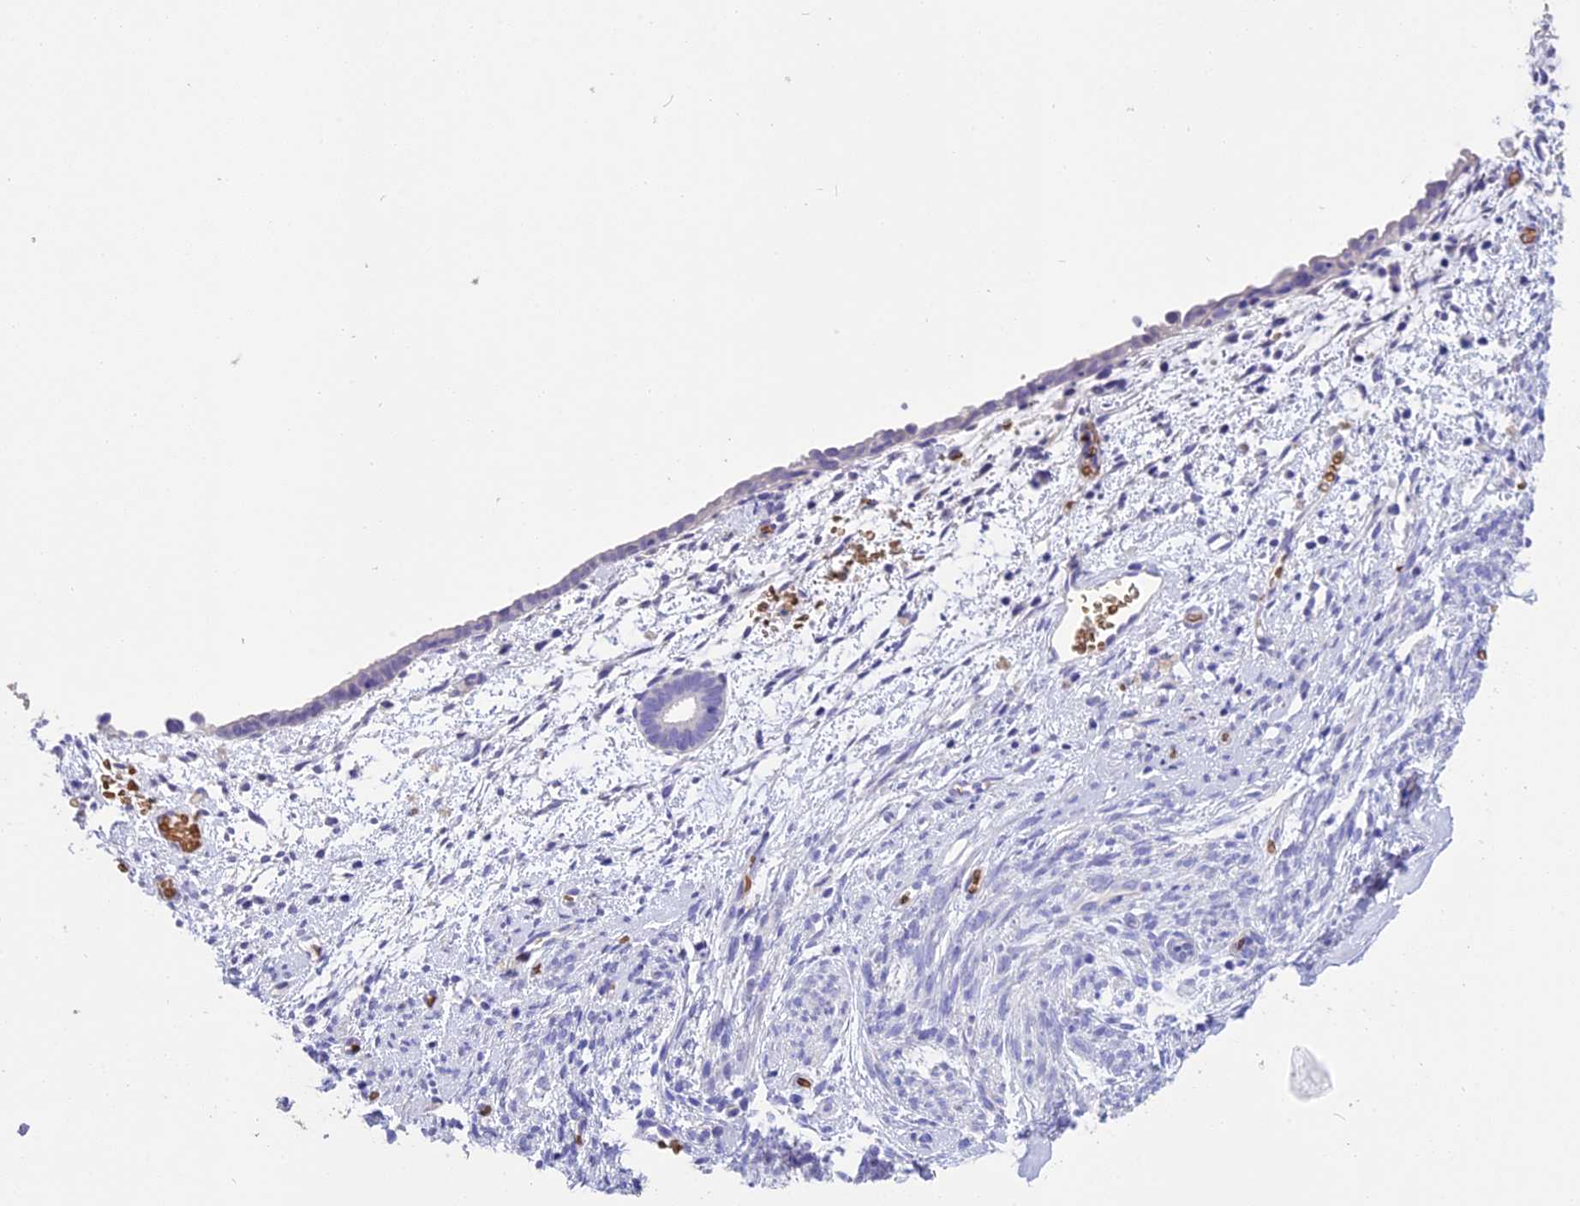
{"staining": {"intensity": "negative", "quantity": "none", "location": "none"}, "tissue": "endometrium", "cell_type": "Cells in endometrial stroma", "image_type": "normal", "snomed": [{"axis": "morphology", "description": "Normal tissue, NOS"}, {"axis": "morphology", "description": "Adenocarcinoma, NOS"}, {"axis": "topography", "description": "Endometrium"}], "caption": "Immunohistochemistry of unremarkable endometrium displays no expression in cells in endometrial stroma. (Stains: DAB (3,3'-diaminobenzidine) immunohistochemistry (IHC) with hematoxylin counter stain, Microscopy: brightfield microscopy at high magnification).", "gene": "TNNC2", "patient": {"sex": "female", "age": 57}}